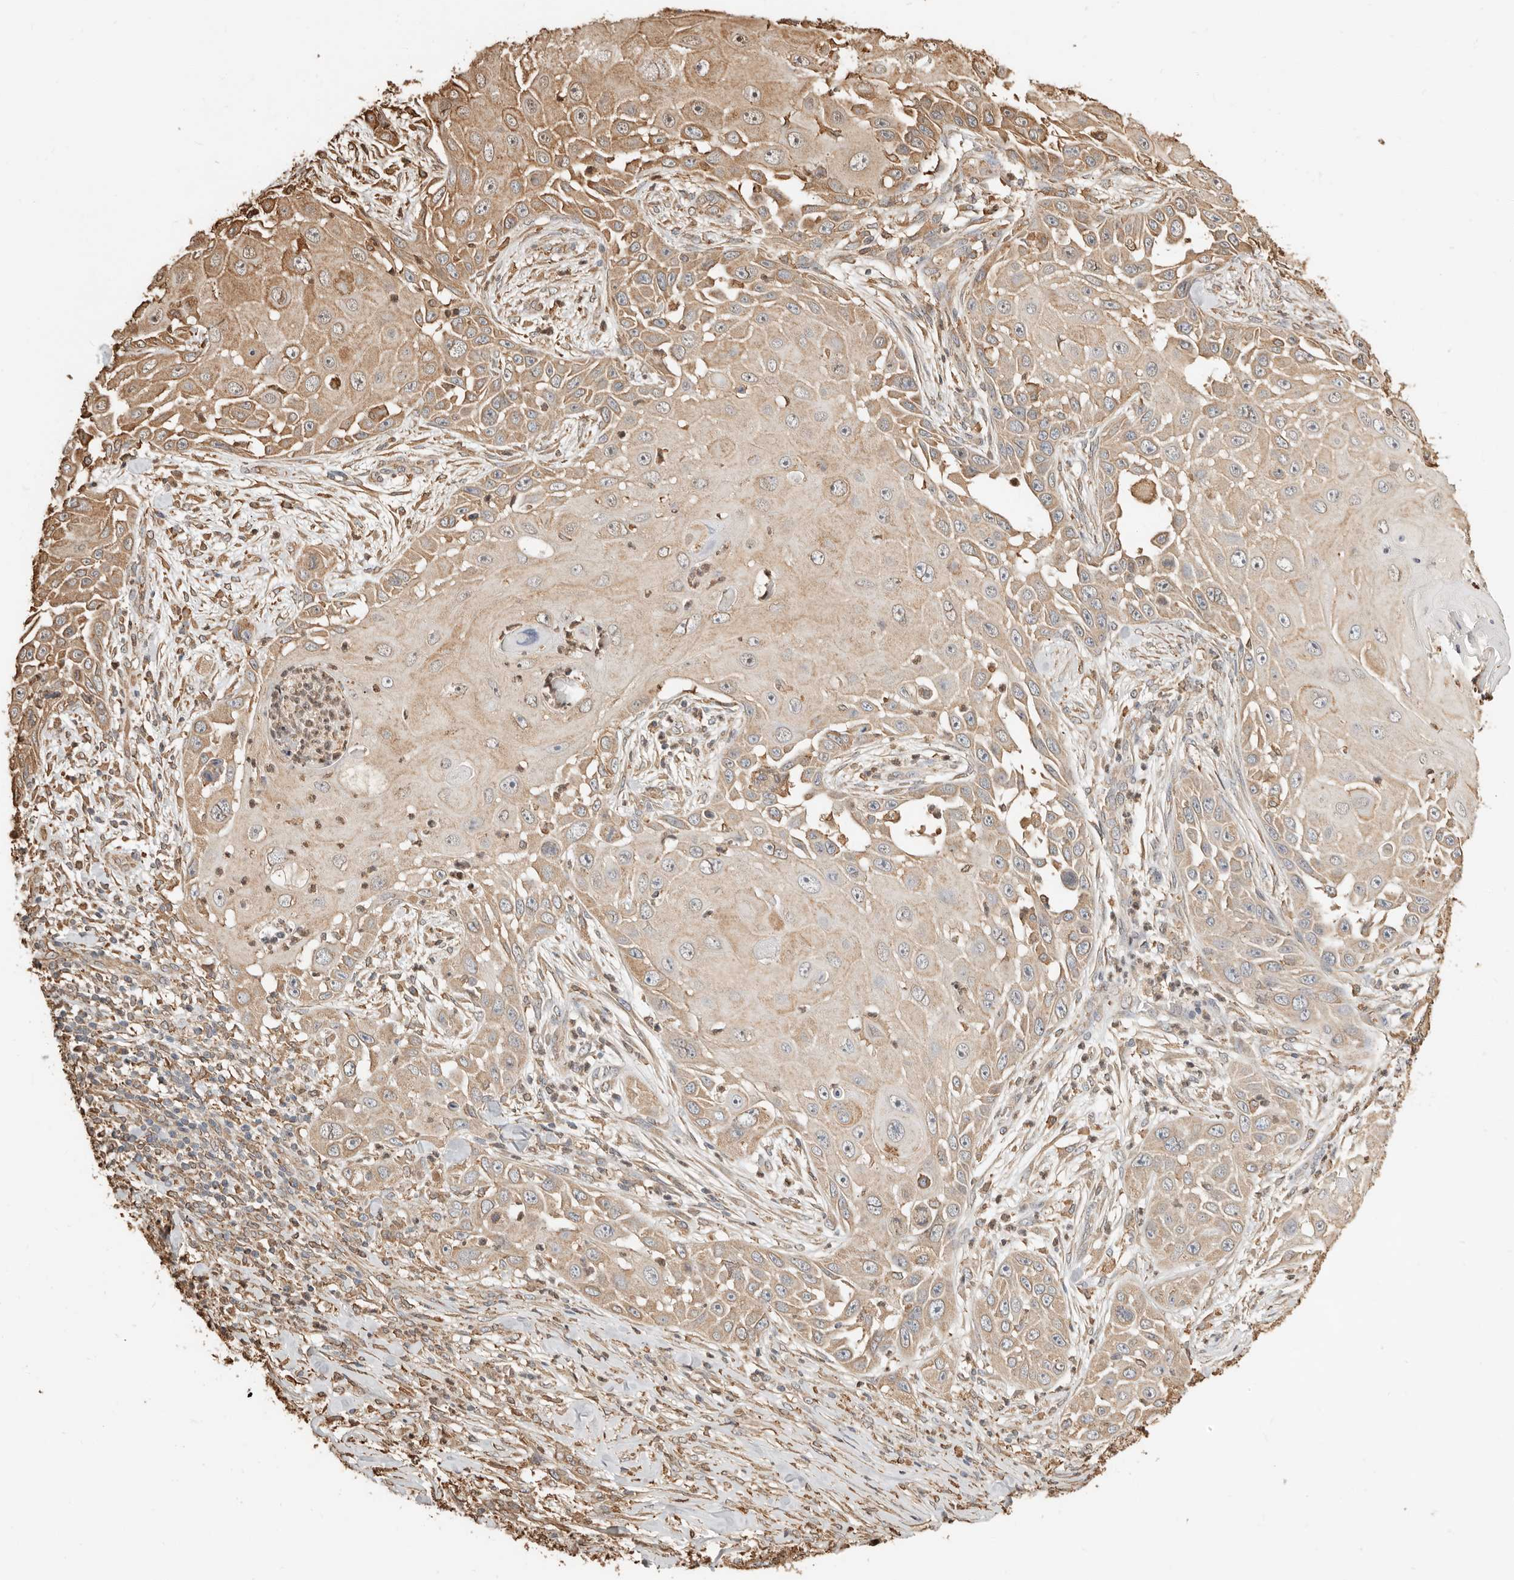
{"staining": {"intensity": "moderate", "quantity": "25%-75%", "location": "cytoplasmic/membranous"}, "tissue": "skin cancer", "cell_type": "Tumor cells", "image_type": "cancer", "snomed": [{"axis": "morphology", "description": "Squamous cell carcinoma, NOS"}, {"axis": "topography", "description": "Skin"}], "caption": "This histopathology image displays skin squamous cell carcinoma stained with immunohistochemistry (IHC) to label a protein in brown. The cytoplasmic/membranous of tumor cells show moderate positivity for the protein. Nuclei are counter-stained blue.", "gene": "ARHGEF10L", "patient": {"sex": "female", "age": 44}}